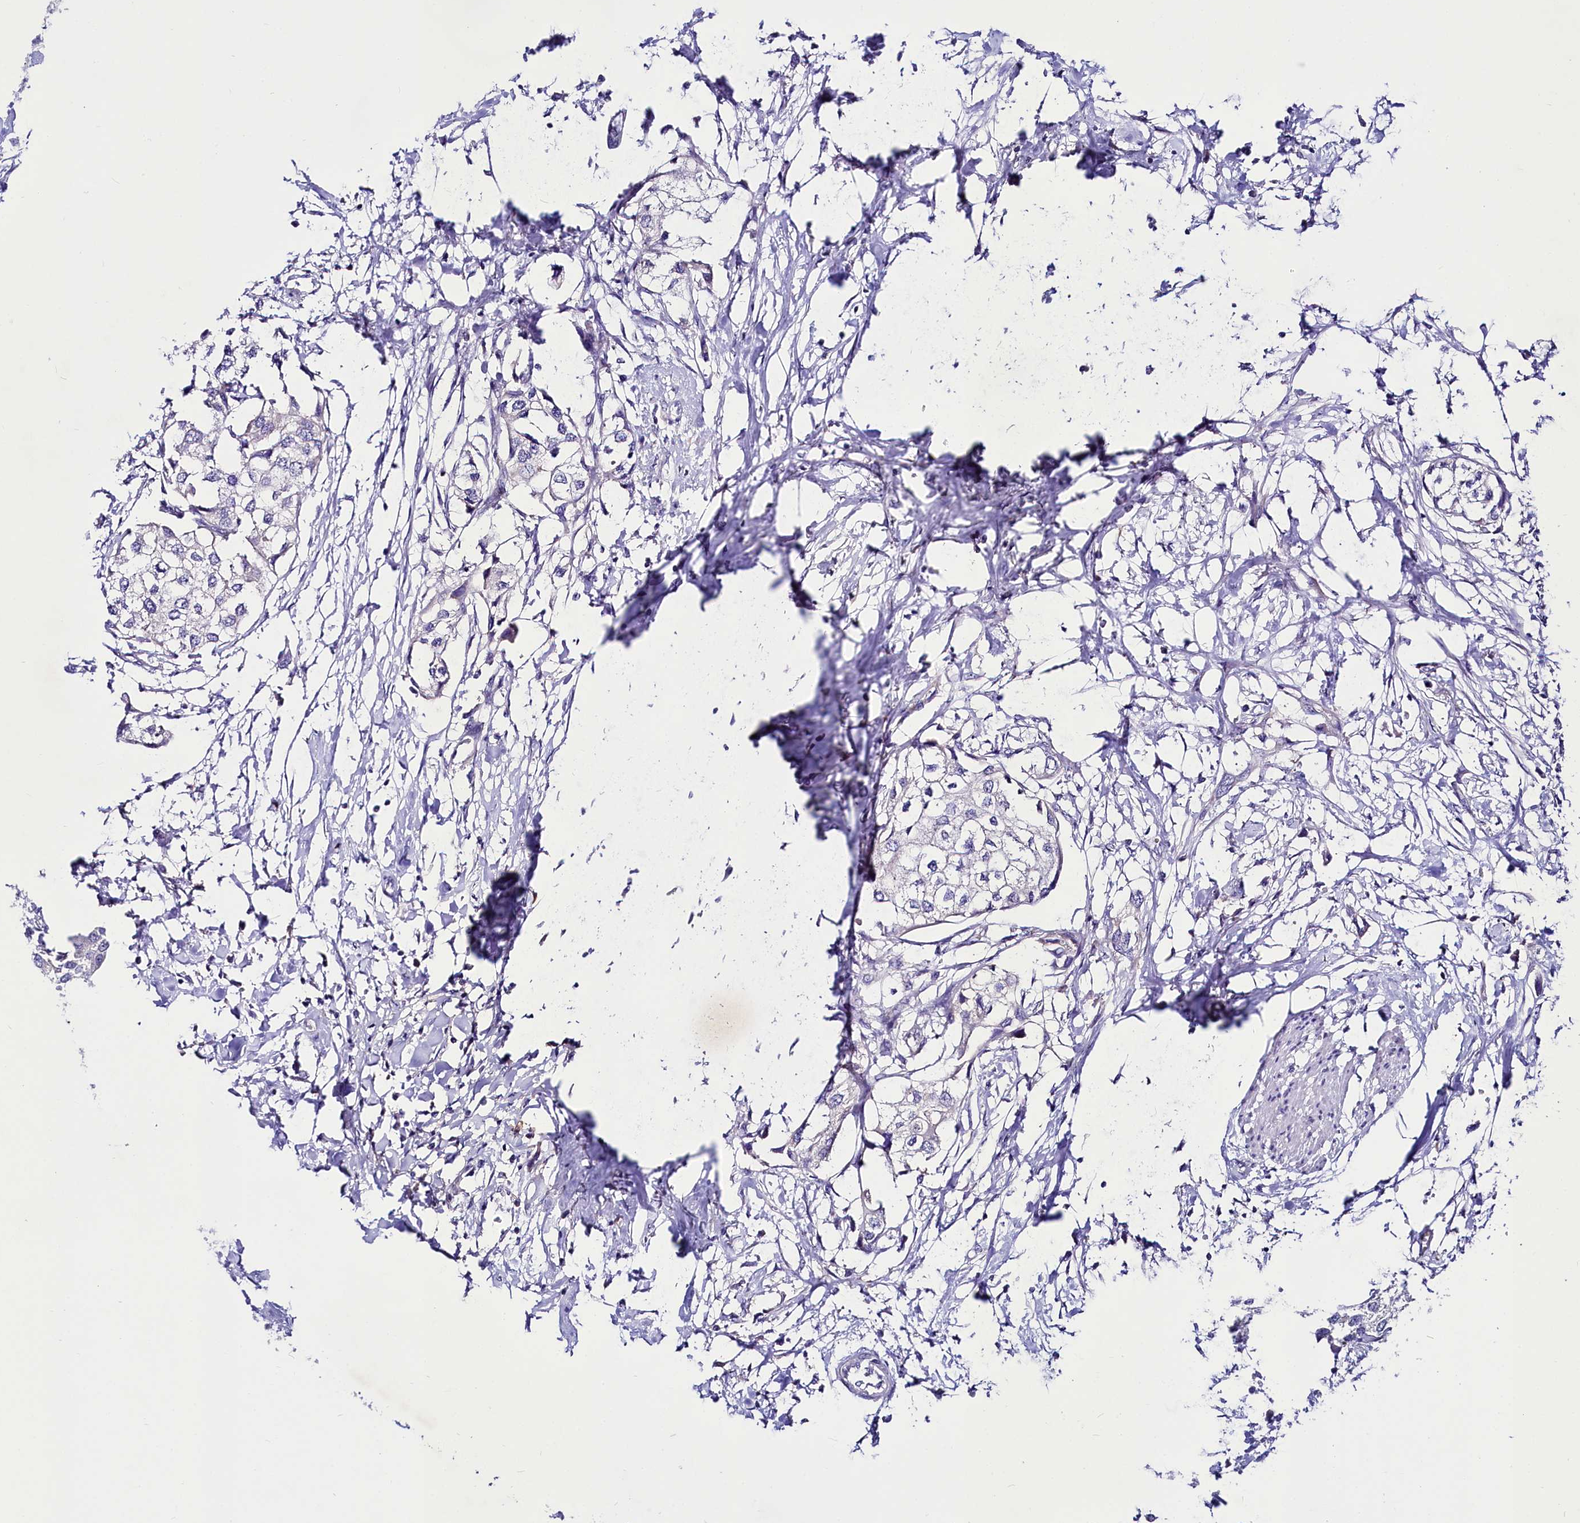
{"staining": {"intensity": "negative", "quantity": "none", "location": "none"}, "tissue": "urothelial cancer", "cell_type": "Tumor cells", "image_type": "cancer", "snomed": [{"axis": "morphology", "description": "Urothelial carcinoma, High grade"}, {"axis": "topography", "description": "Urinary bladder"}], "caption": "A high-resolution micrograph shows immunohistochemistry (IHC) staining of high-grade urothelial carcinoma, which demonstrates no significant positivity in tumor cells.", "gene": "ABHD5", "patient": {"sex": "male", "age": 64}}